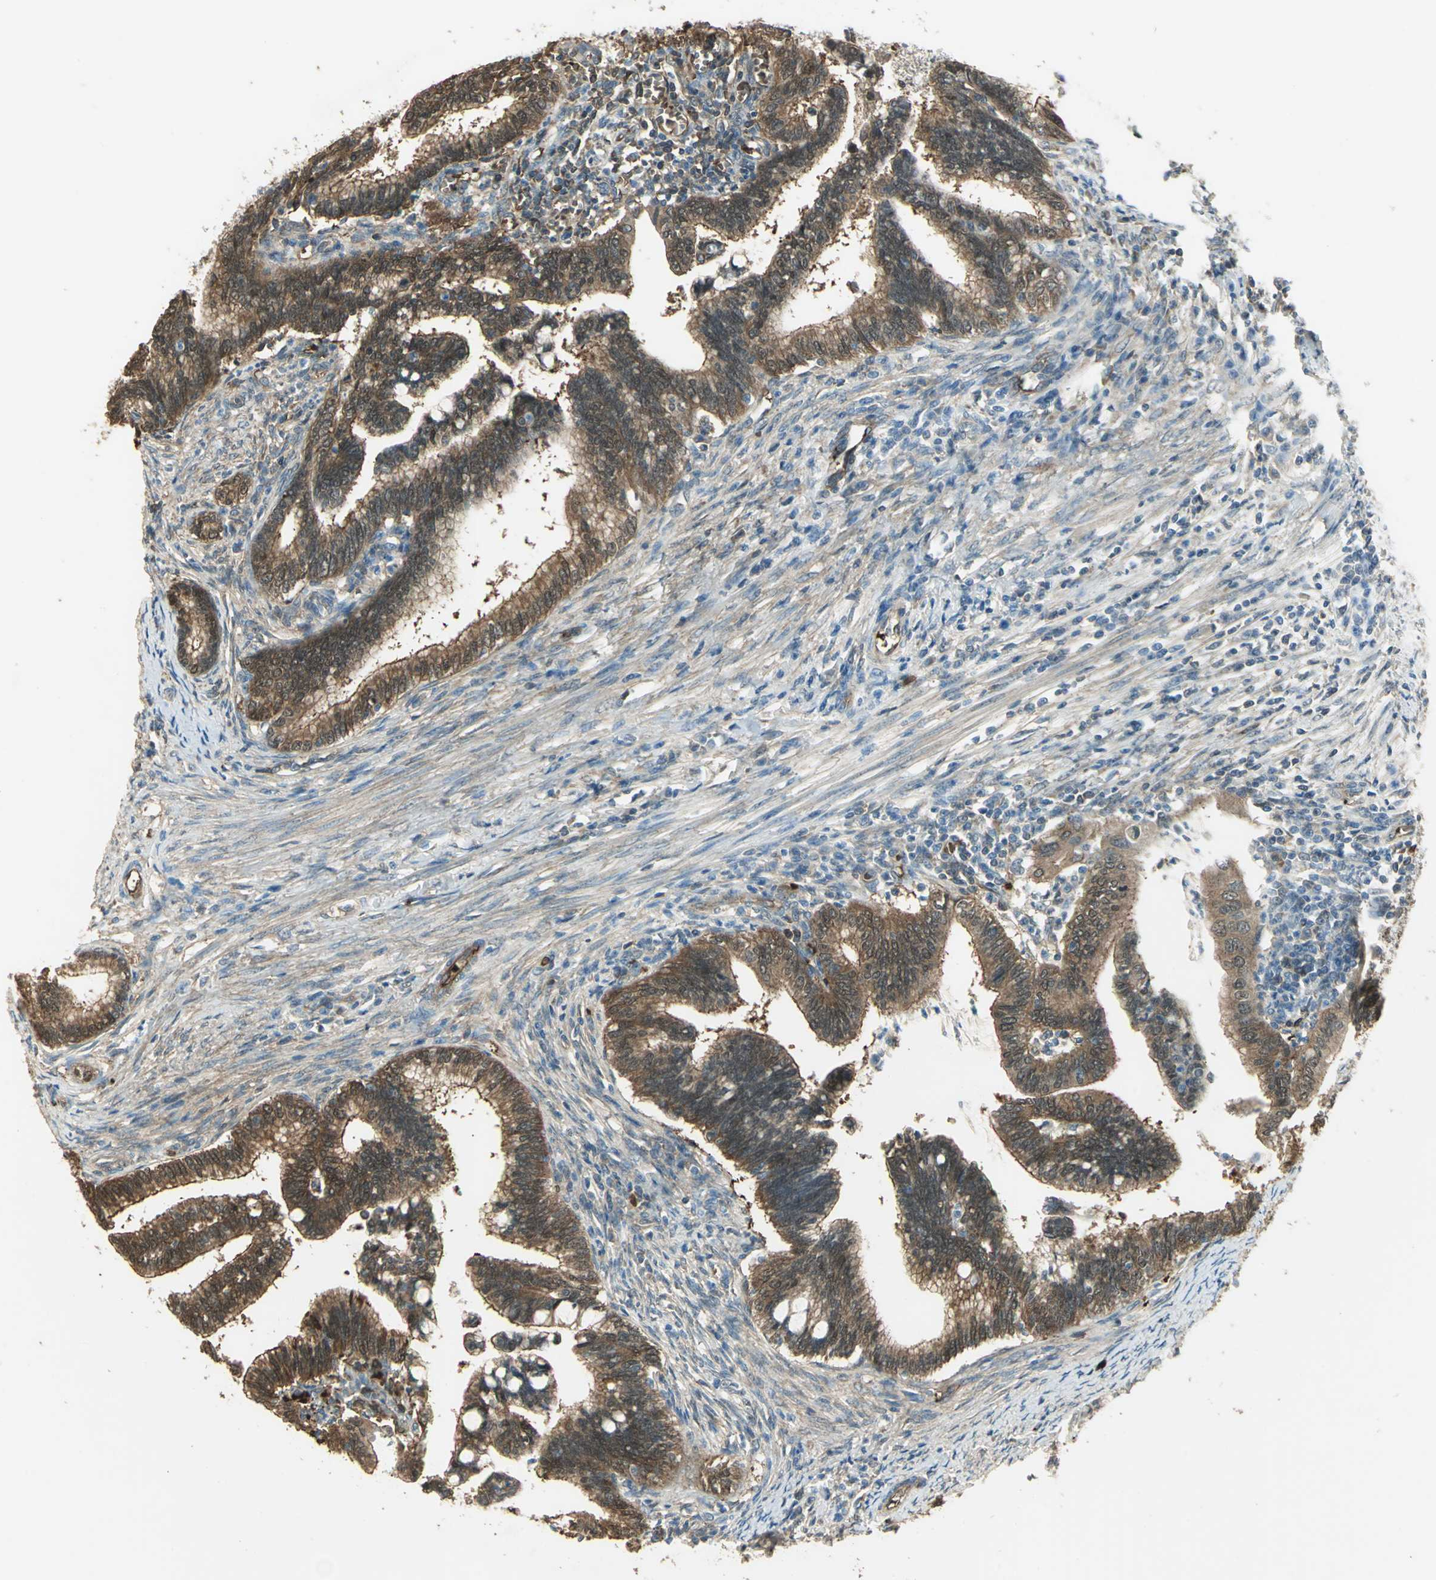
{"staining": {"intensity": "strong", "quantity": ">75%", "location": "cytoplasmic/membranous,nuclear"}, "tissue": "cervical cancer", "cell_type": "Tumor cells", "image_type": "cancer", "snomed": [{"axis": "morphology", "description": "Adenocarcinoma, NOS"}, {"axis": "topography", "description": "Cervix"}], "caption": "A high amount of strong cytoplasmic/membranous and nuclear staining is seen in approximately >75% of tumor cells in adenocarcinoma (cervical) tissue. The staining was performed using DAB to visualize the protein expression in brown, while the nuclei were stained in blue with hematoxylin (Magnification: 20x).", "gene": "DDAH1", "patient": {"sex": "female", "age": 36}}